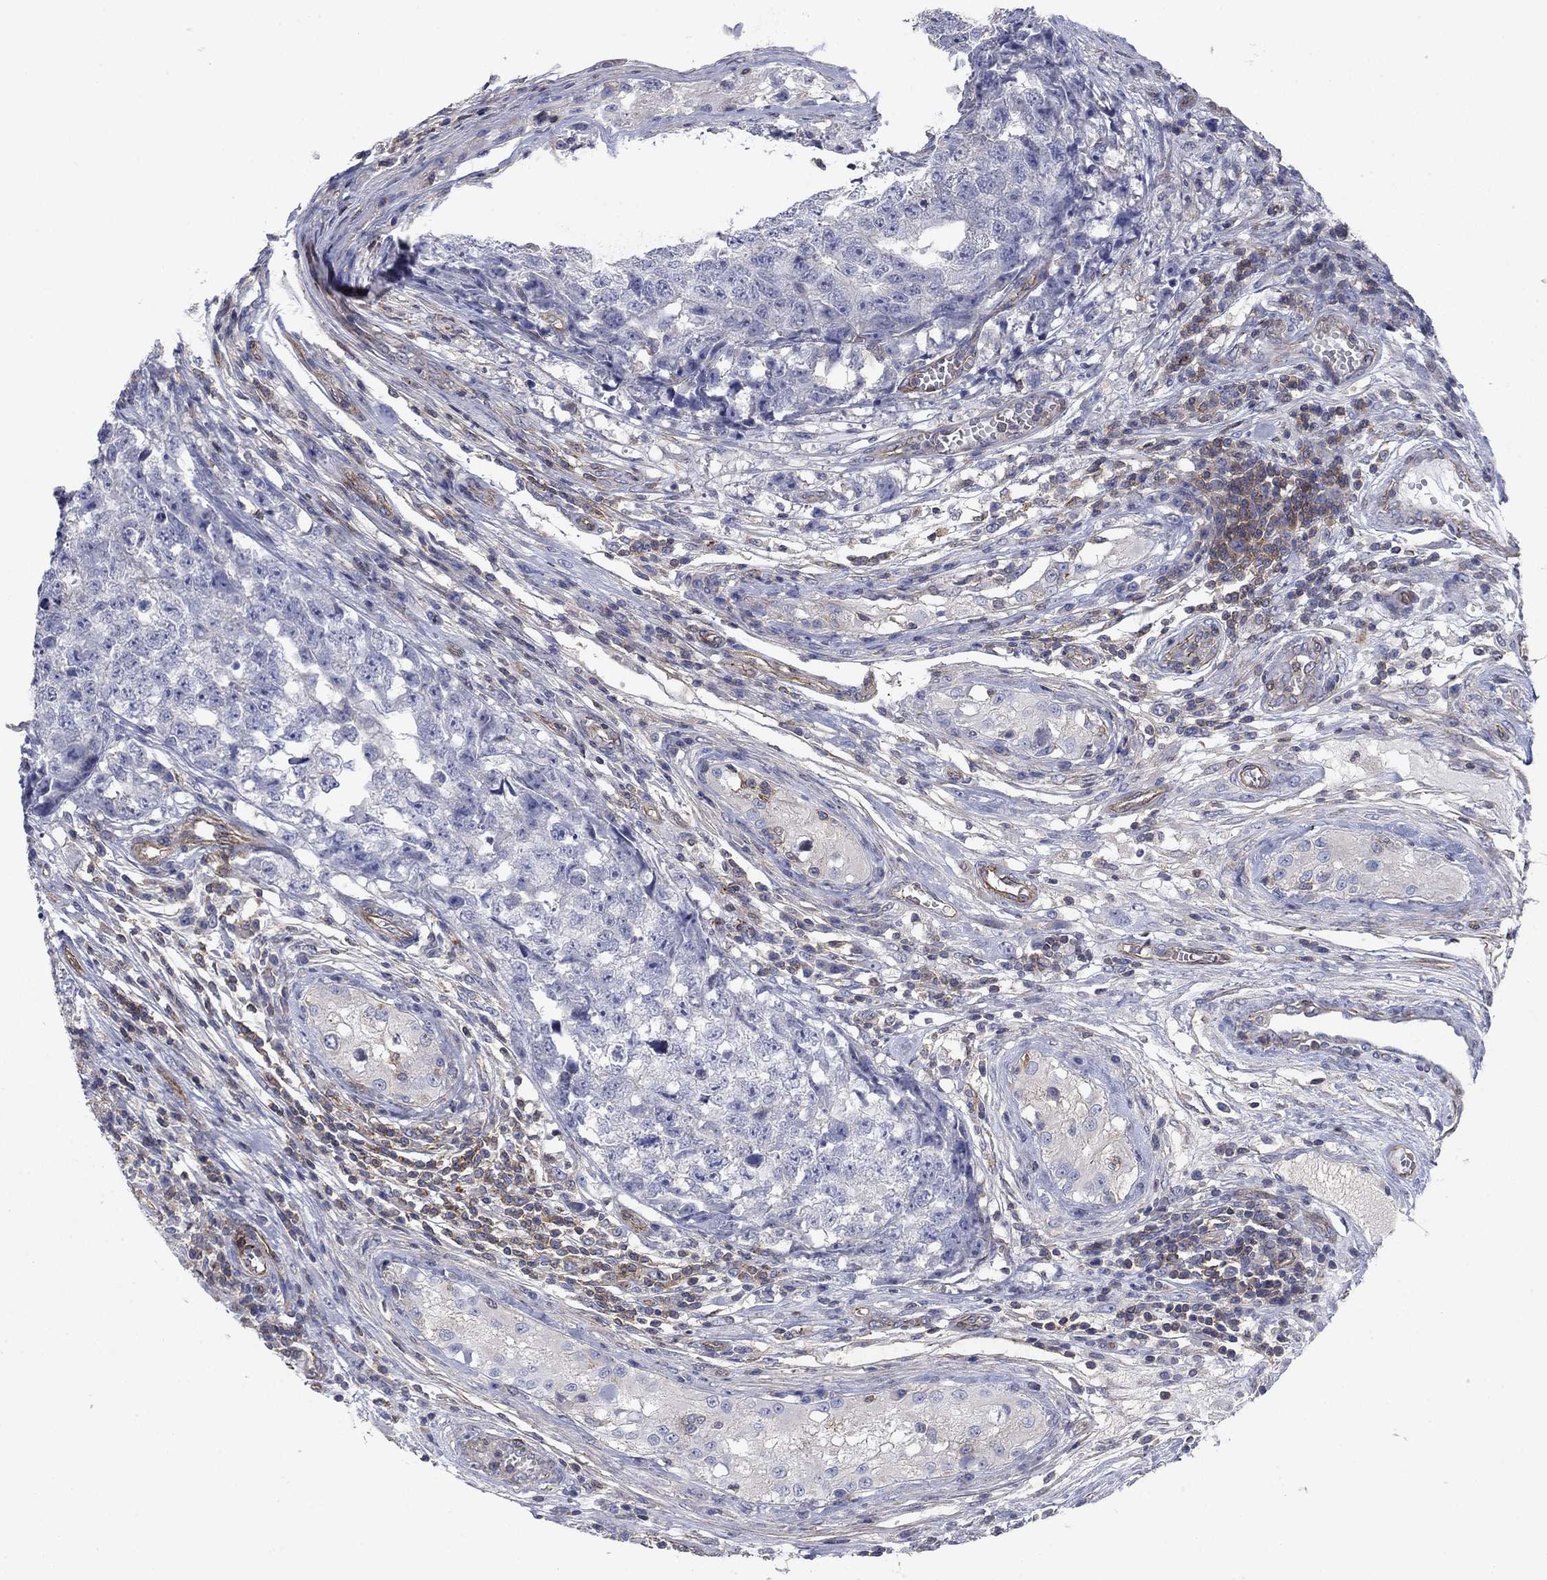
{"staining": {"intensity": "negative", "quantity": "none", "location": "none"}, "tissue": "testis cancer", "cell_type": "Tumor cells", "image_type": "cancer", "snomed": [{"axis": "morphology", "description": "Seminoma, NOS"}, {"axis": "morphology", "description": "Carcinoma, Embryonal, NOS"}, {"axis": "topography", "description": "Testis"}], "caption": "Tumor cells are negative for protein expression in human testis cancer.", "gene": "PSD4", "patient": {"sex": "male", "age": 22}}